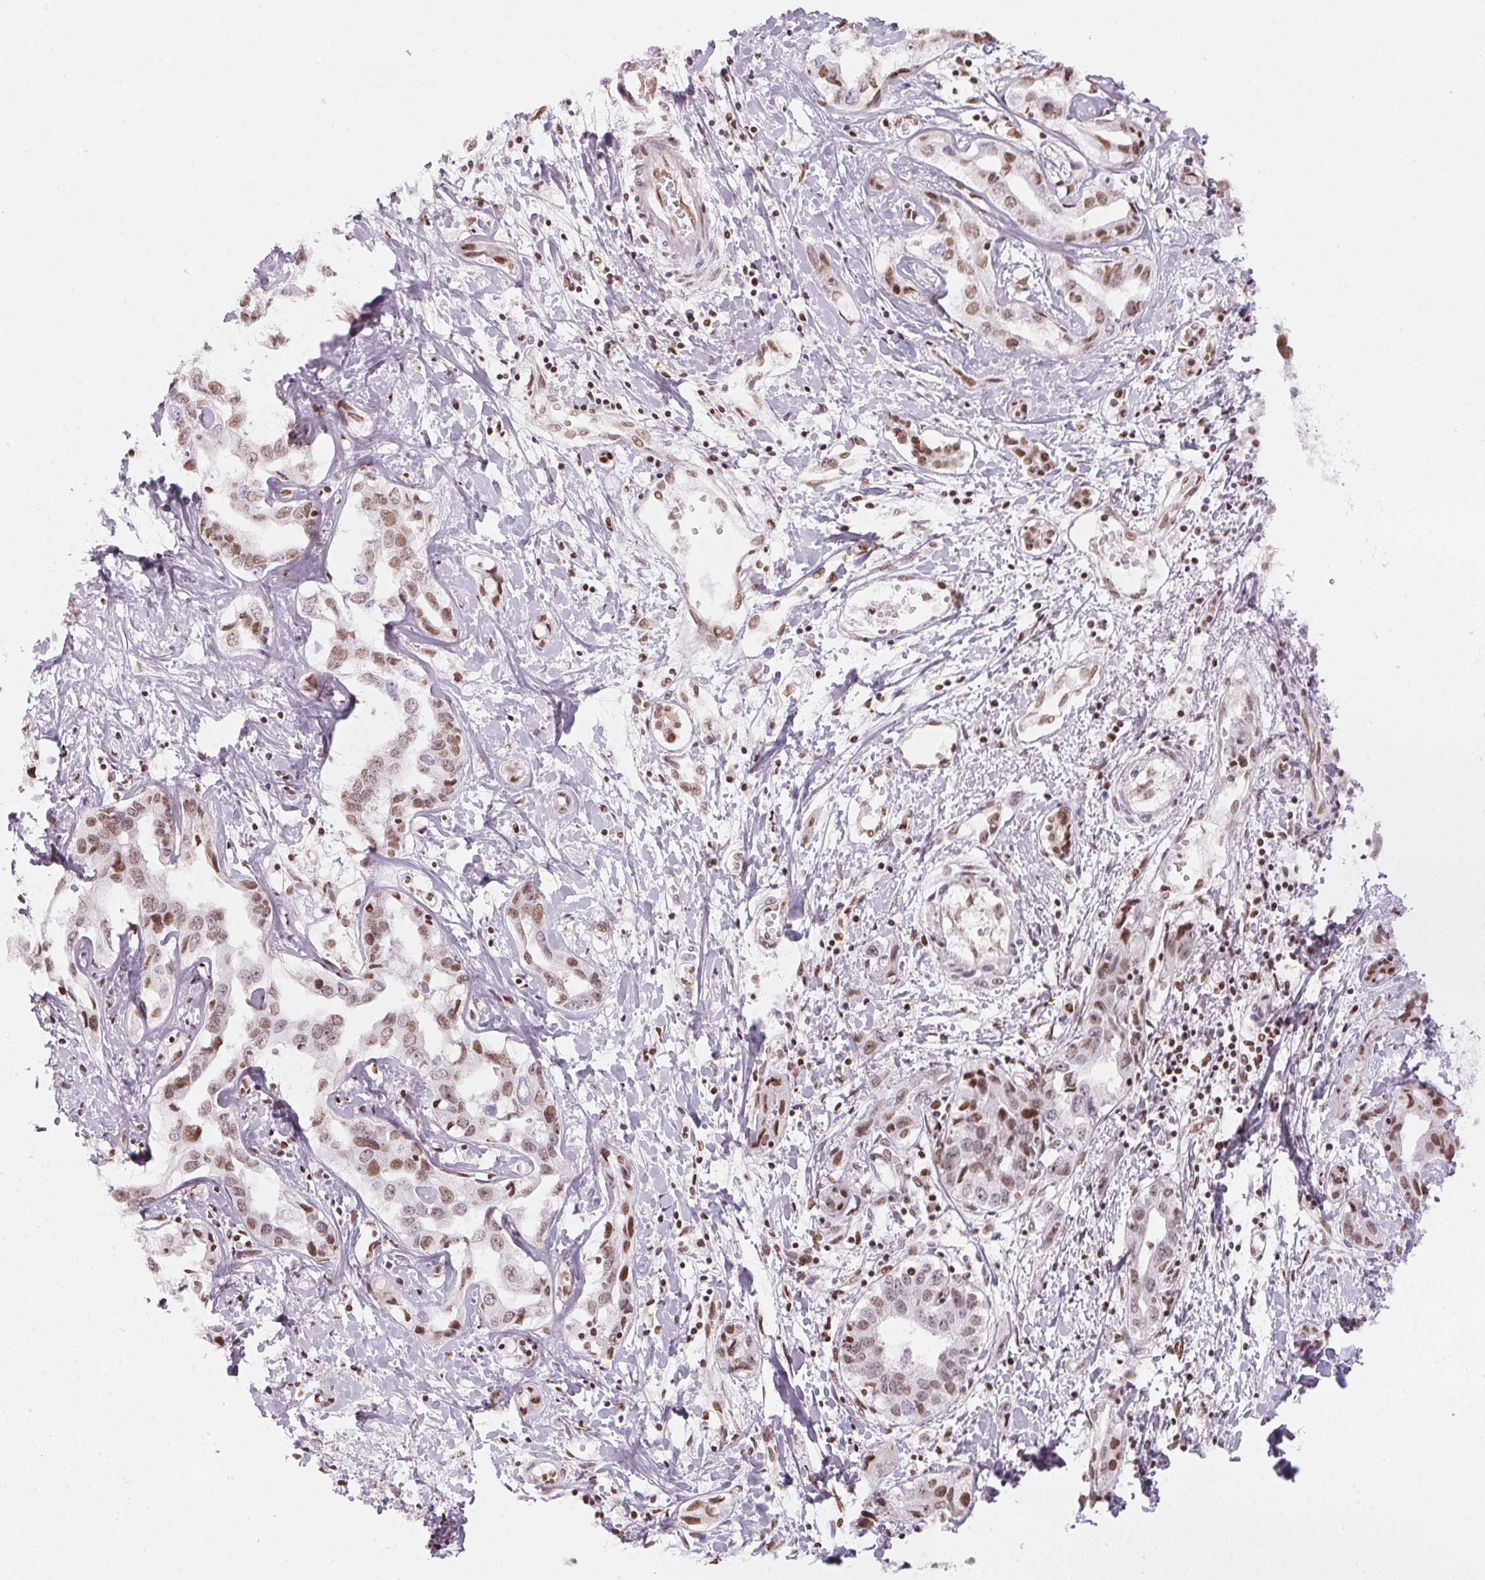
{"staining": {"intensity": "moderate", "quantity": "<25%", "location": "nuclear"}, "tissue": "liver cancer", "cell_type": "Tumor cells", "image_type": "cancer", "snomed": [{"axis": "morphology", "description": "Cholangiocarcinoma"}, {"axis": "topography", "description": "Liver"}], "caption": "Liver cancer (cholangiocarcinoma) was stained to show a protein in brown. There is low levels of moderate nuclear positivity in about <25% of tumor cells. The staining is performed using DAB brown chromogen to label protein expression. The nuclei are counter-stained blue using hematoxylin.", "gene": "KAT6A", "patient": {"sex": "male", "age": 59}}